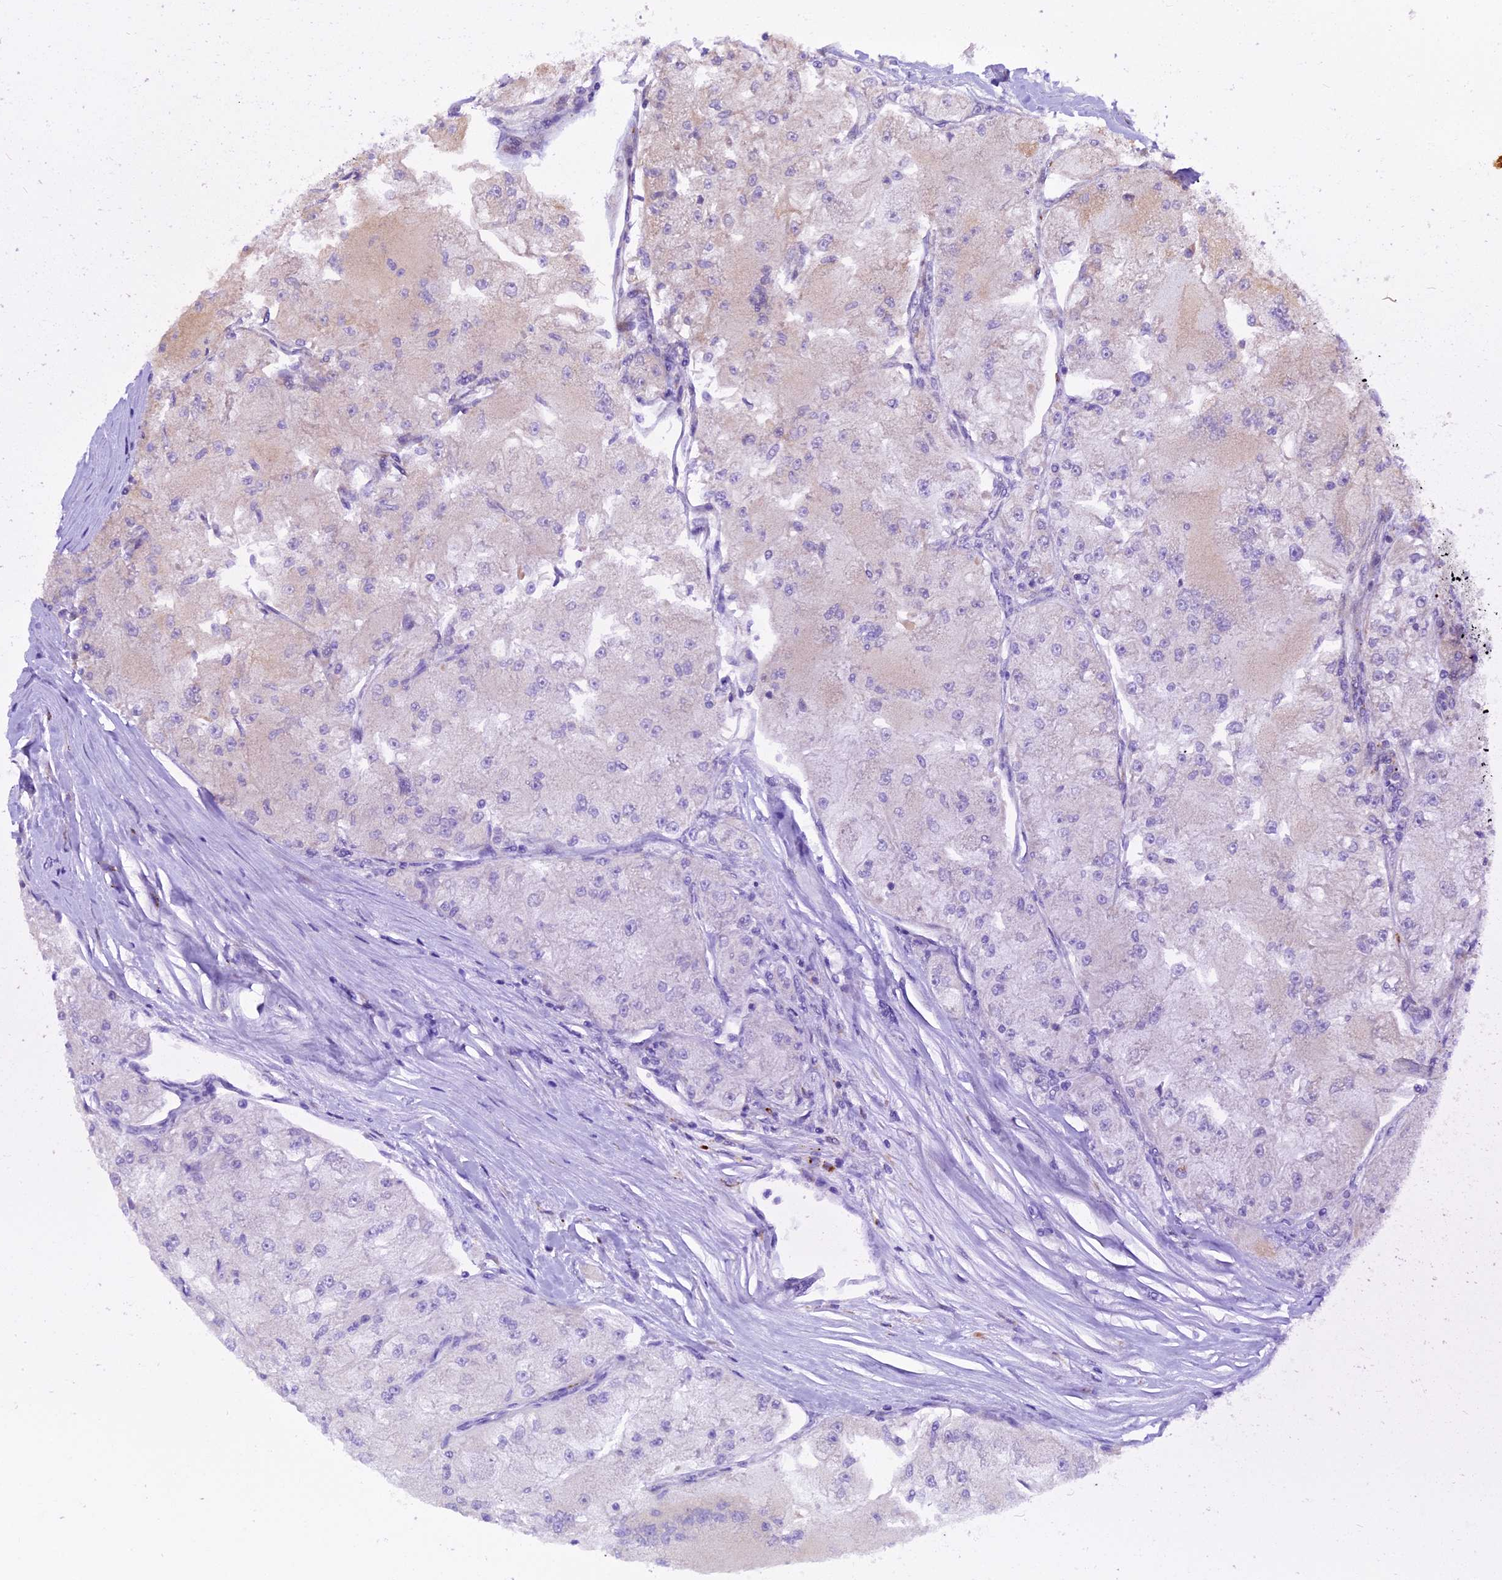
{"staining": {"intensity": "negative", "quantity": "none", "location": "none"}, "tissue": "renal cancer", "cell_type": "Tumor cells", "image_type": "cancer", "snomed": [{"axis": "morphology", "description": "Adenocarcinoma, NOS"}, {"axis": "topography", "description": "Kidney"}], "caption": "This photomicrograph is of renal cancer stained with immunohistochemistry (IHC) to label a protein in brown with the nuclei are counter-stained blue. There is no staining in tumor cells.", "gene": "THRSP", "patient": {"sex": "female", "age": 72}}